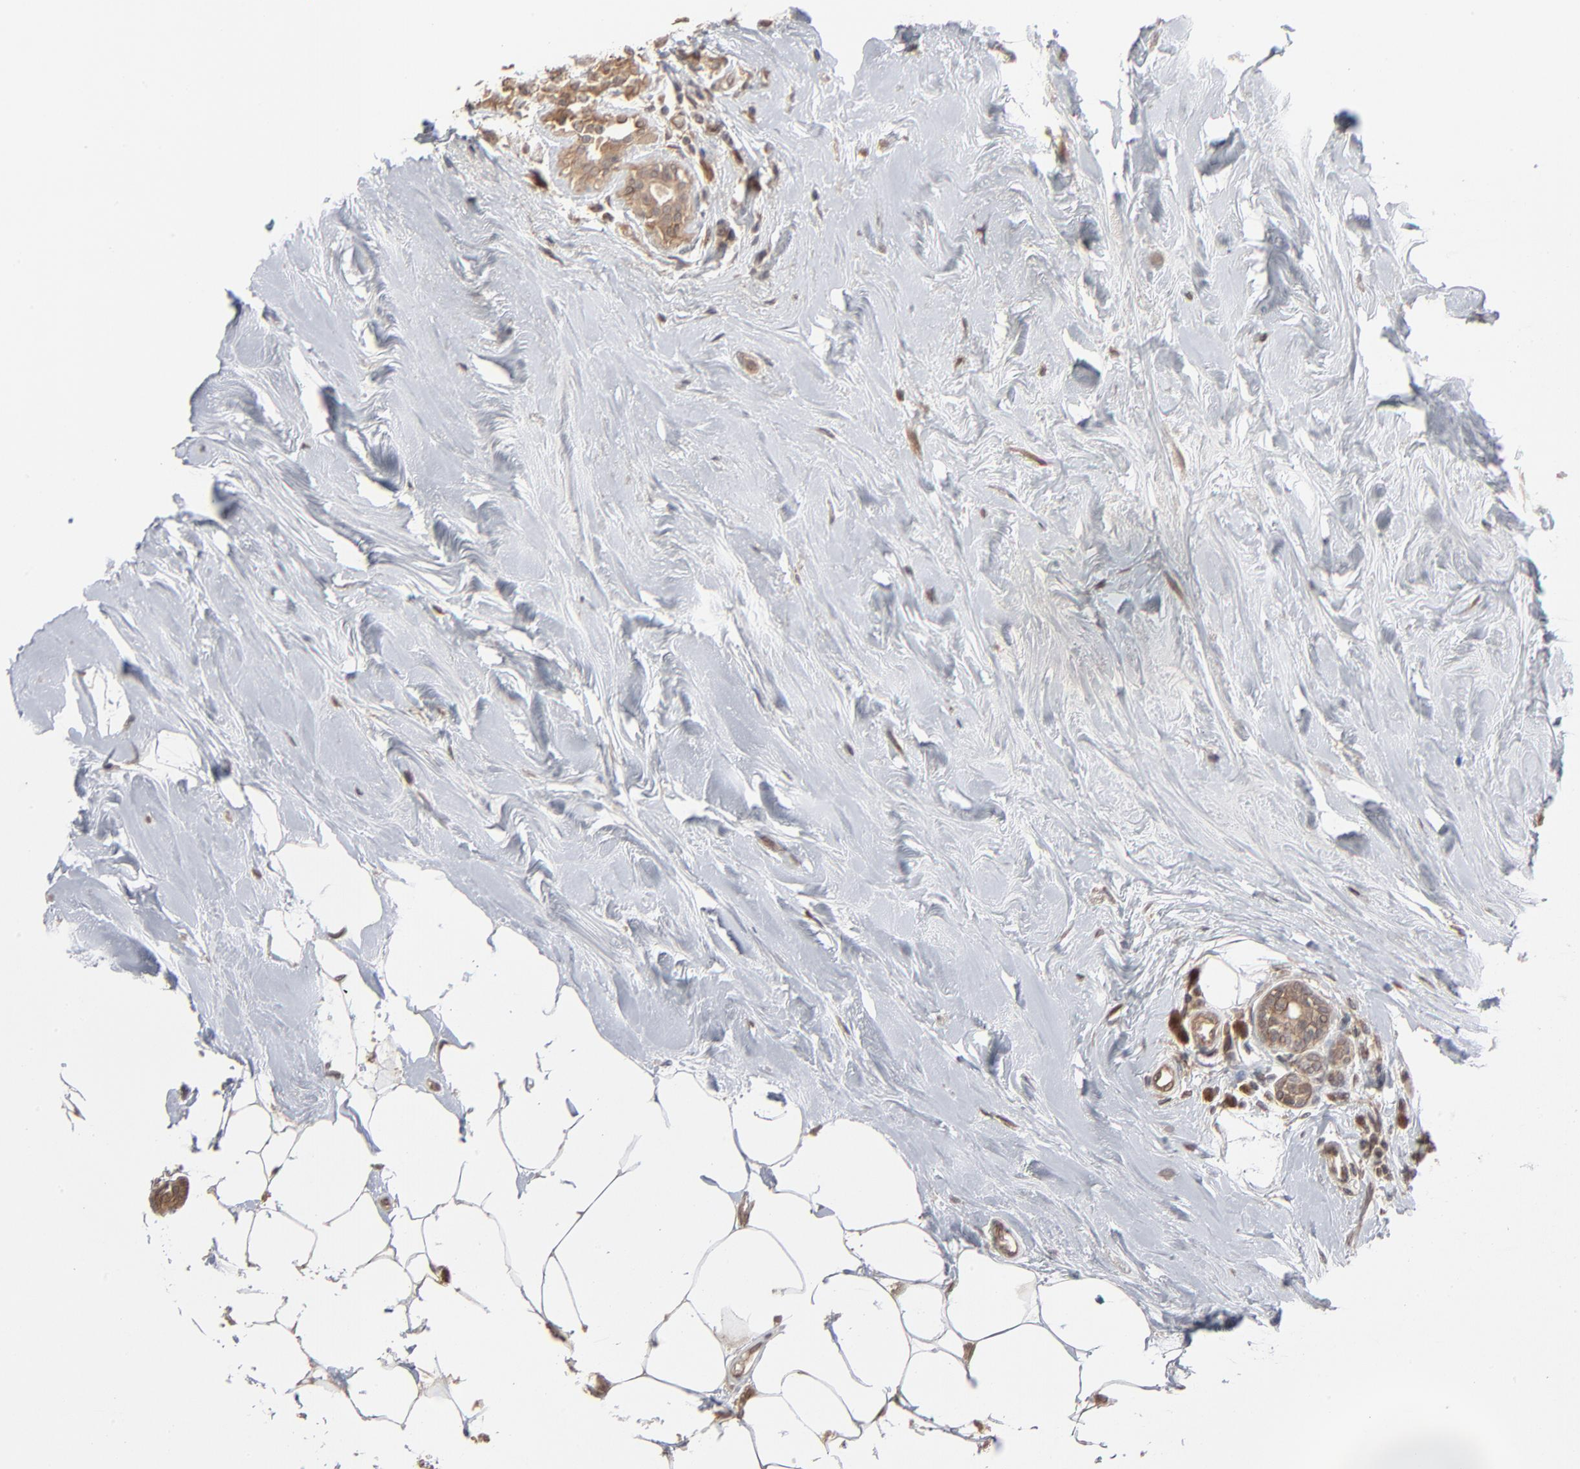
{"staining": {"intensity": "weak", "quantity": ">75%", "location": "cytoplasmic/membranous"}, "tissue": "breast cancer", "cell_type": "Tumor cells", "image_type": "cancer", "snomed": [{"axis": "morphology", "description": "Duct carcinoma"}, {"axis": "topography", "description": "Breast"}], "caption": "Breast intraductal carcinoma stained with immunohistochemistry exhibits weak cytoplasmic/membranous staining in approximately >75% of tumor cells.", "gene": "SCFD1", "patient": {"sex": "female", "age": 51}}